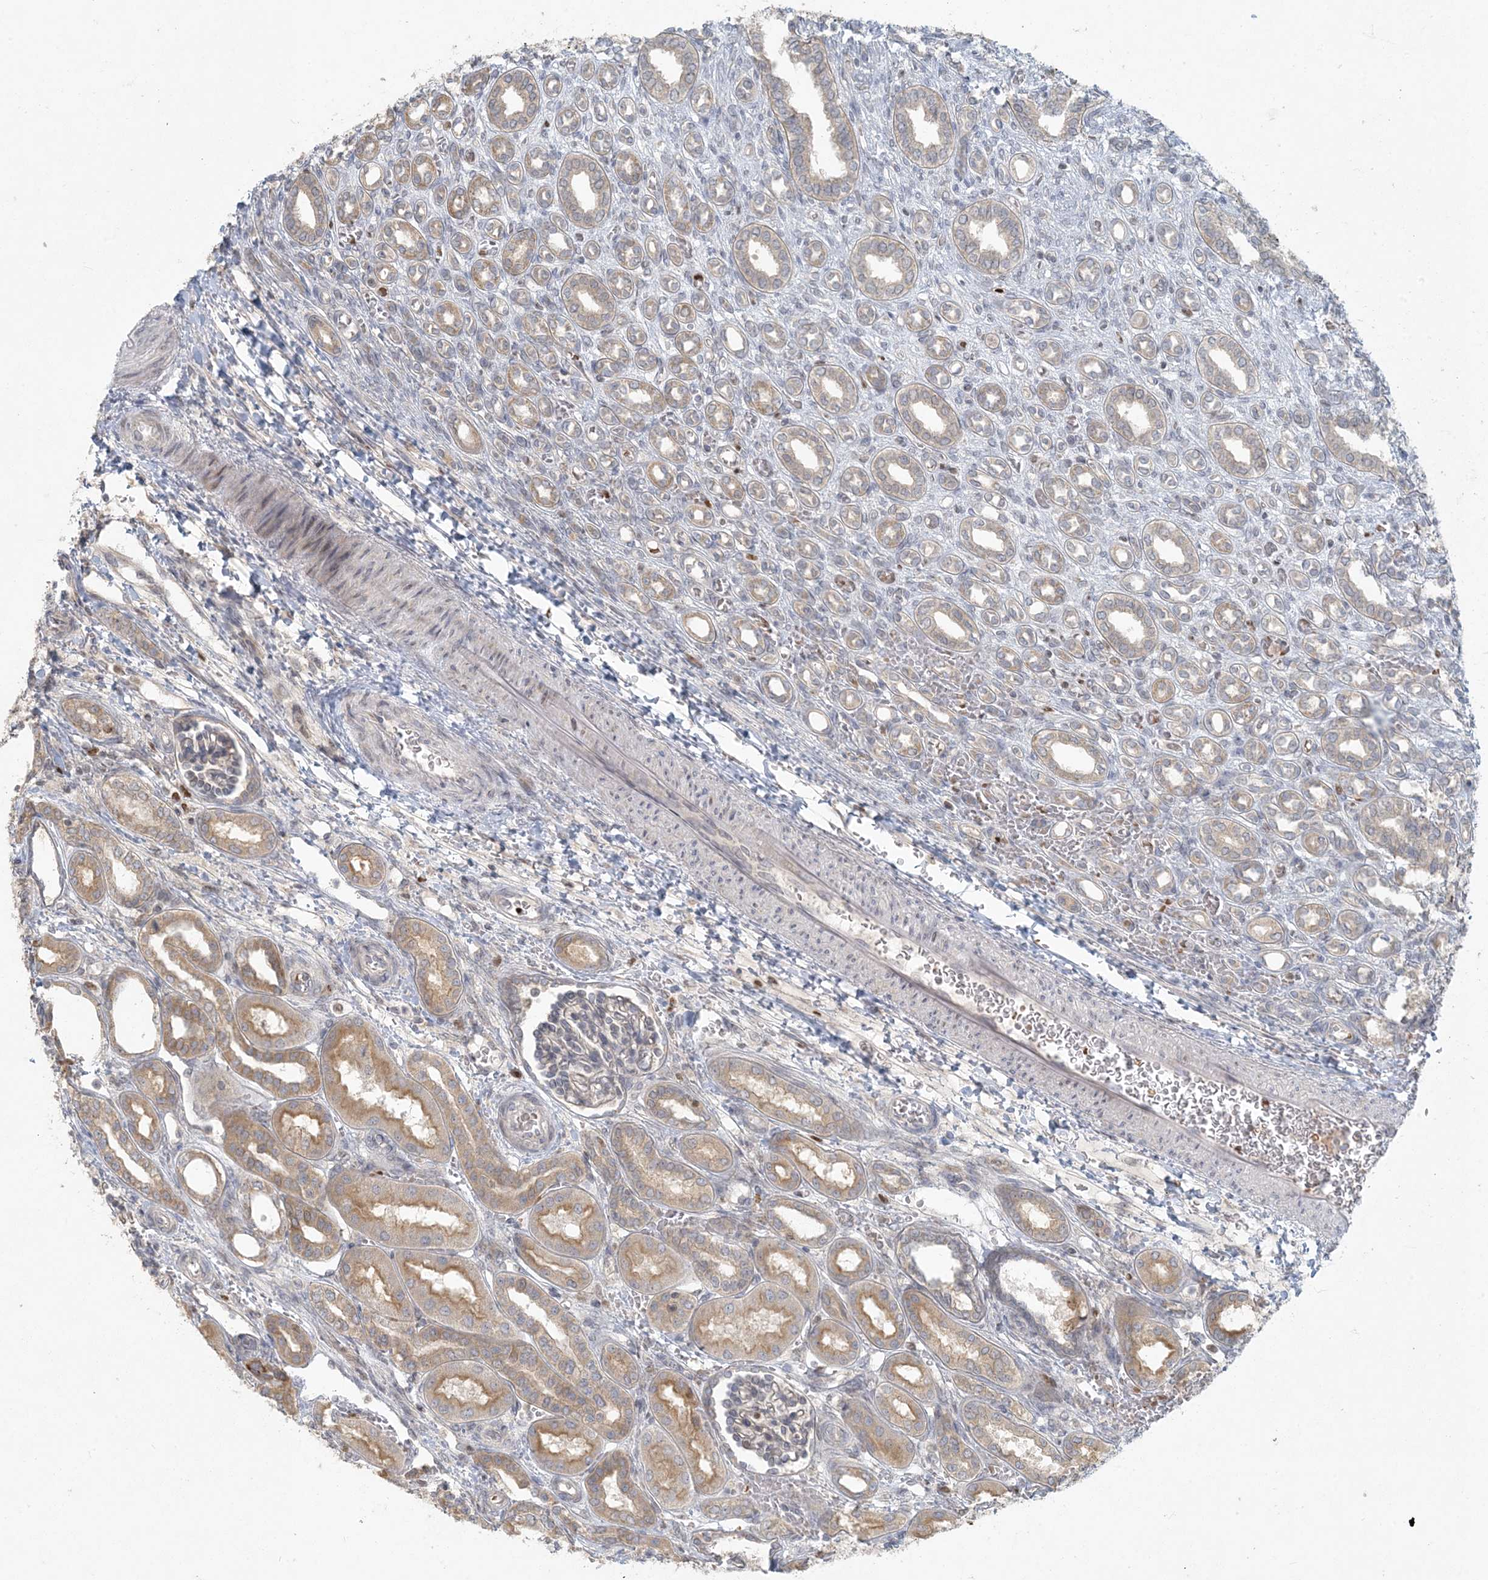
{"staining": {"intensity": "negative", "quantity": "none", "location": "none"}, "tissue": "kidney", "cell_type": "Cells in glomeruli", "image_type": "normal", "snomed": [{"axis": "morphology", "description": "Normal tissue, NOS"}, {"axis": "morphology", "description": "Neoplasm, malignant, NOS"}, {"axis": "topography", "description": "Kidney"}], "caption": "Kidney stained for a protein using IHC exhibits no positivity cells in glomeruli.", "gene": "CTDNEP1", "patient": {"sex": "female", "age": 1}}